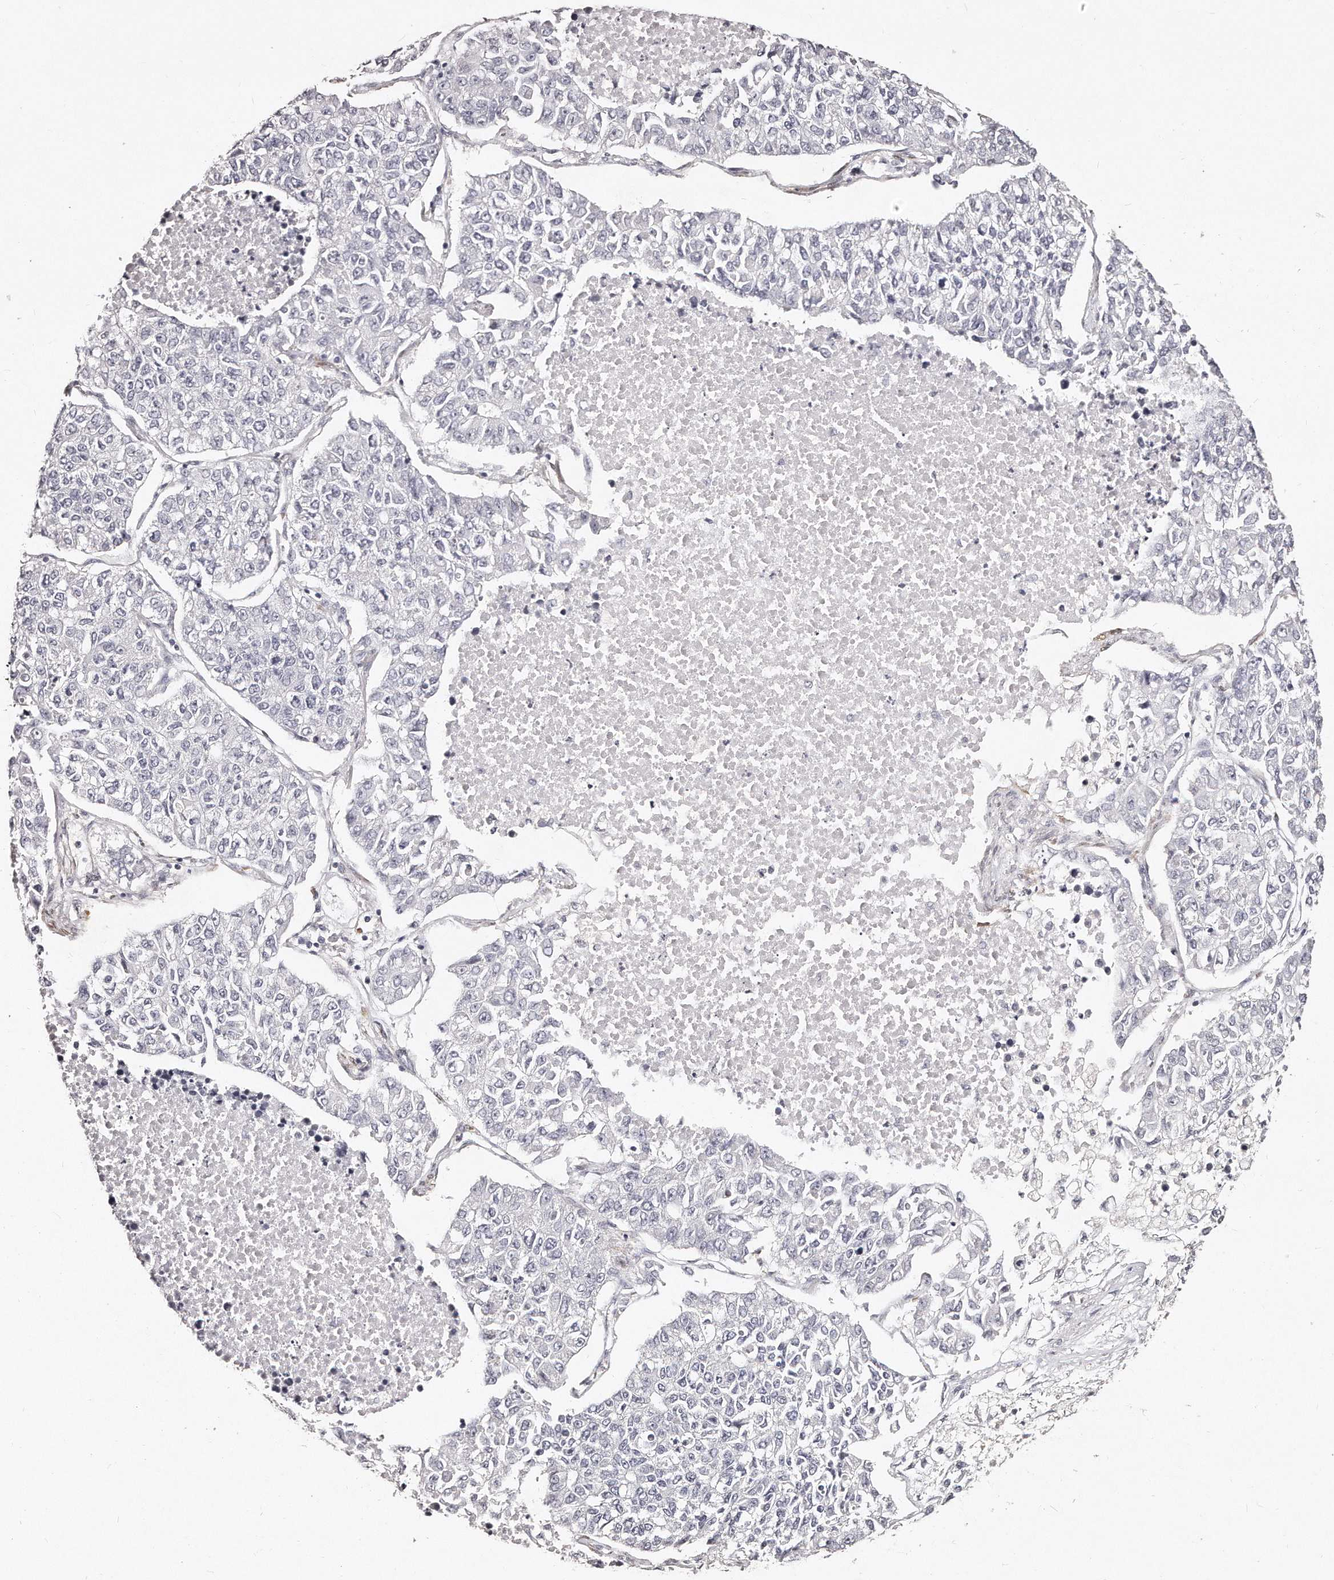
{"staining": {"intensity": "negative", "quantity": "none", "location": "none"}, "tissue": "lung cancer", "cell_type": "Tumor cells", "image_type": "cancer", "snomed": [{"axis": "morphology", "description": "Adenocarcinoma, NOS"}, {"axis": "topography", "description": "Lung"}], "caption": "The immunohistochemistry photomicrograph has no significant expression in tumor cells of lung cancer (adenocarcinoma) tissue.", "gene": "LMOD1", "patient": {"sex": "male", "age": 49}}